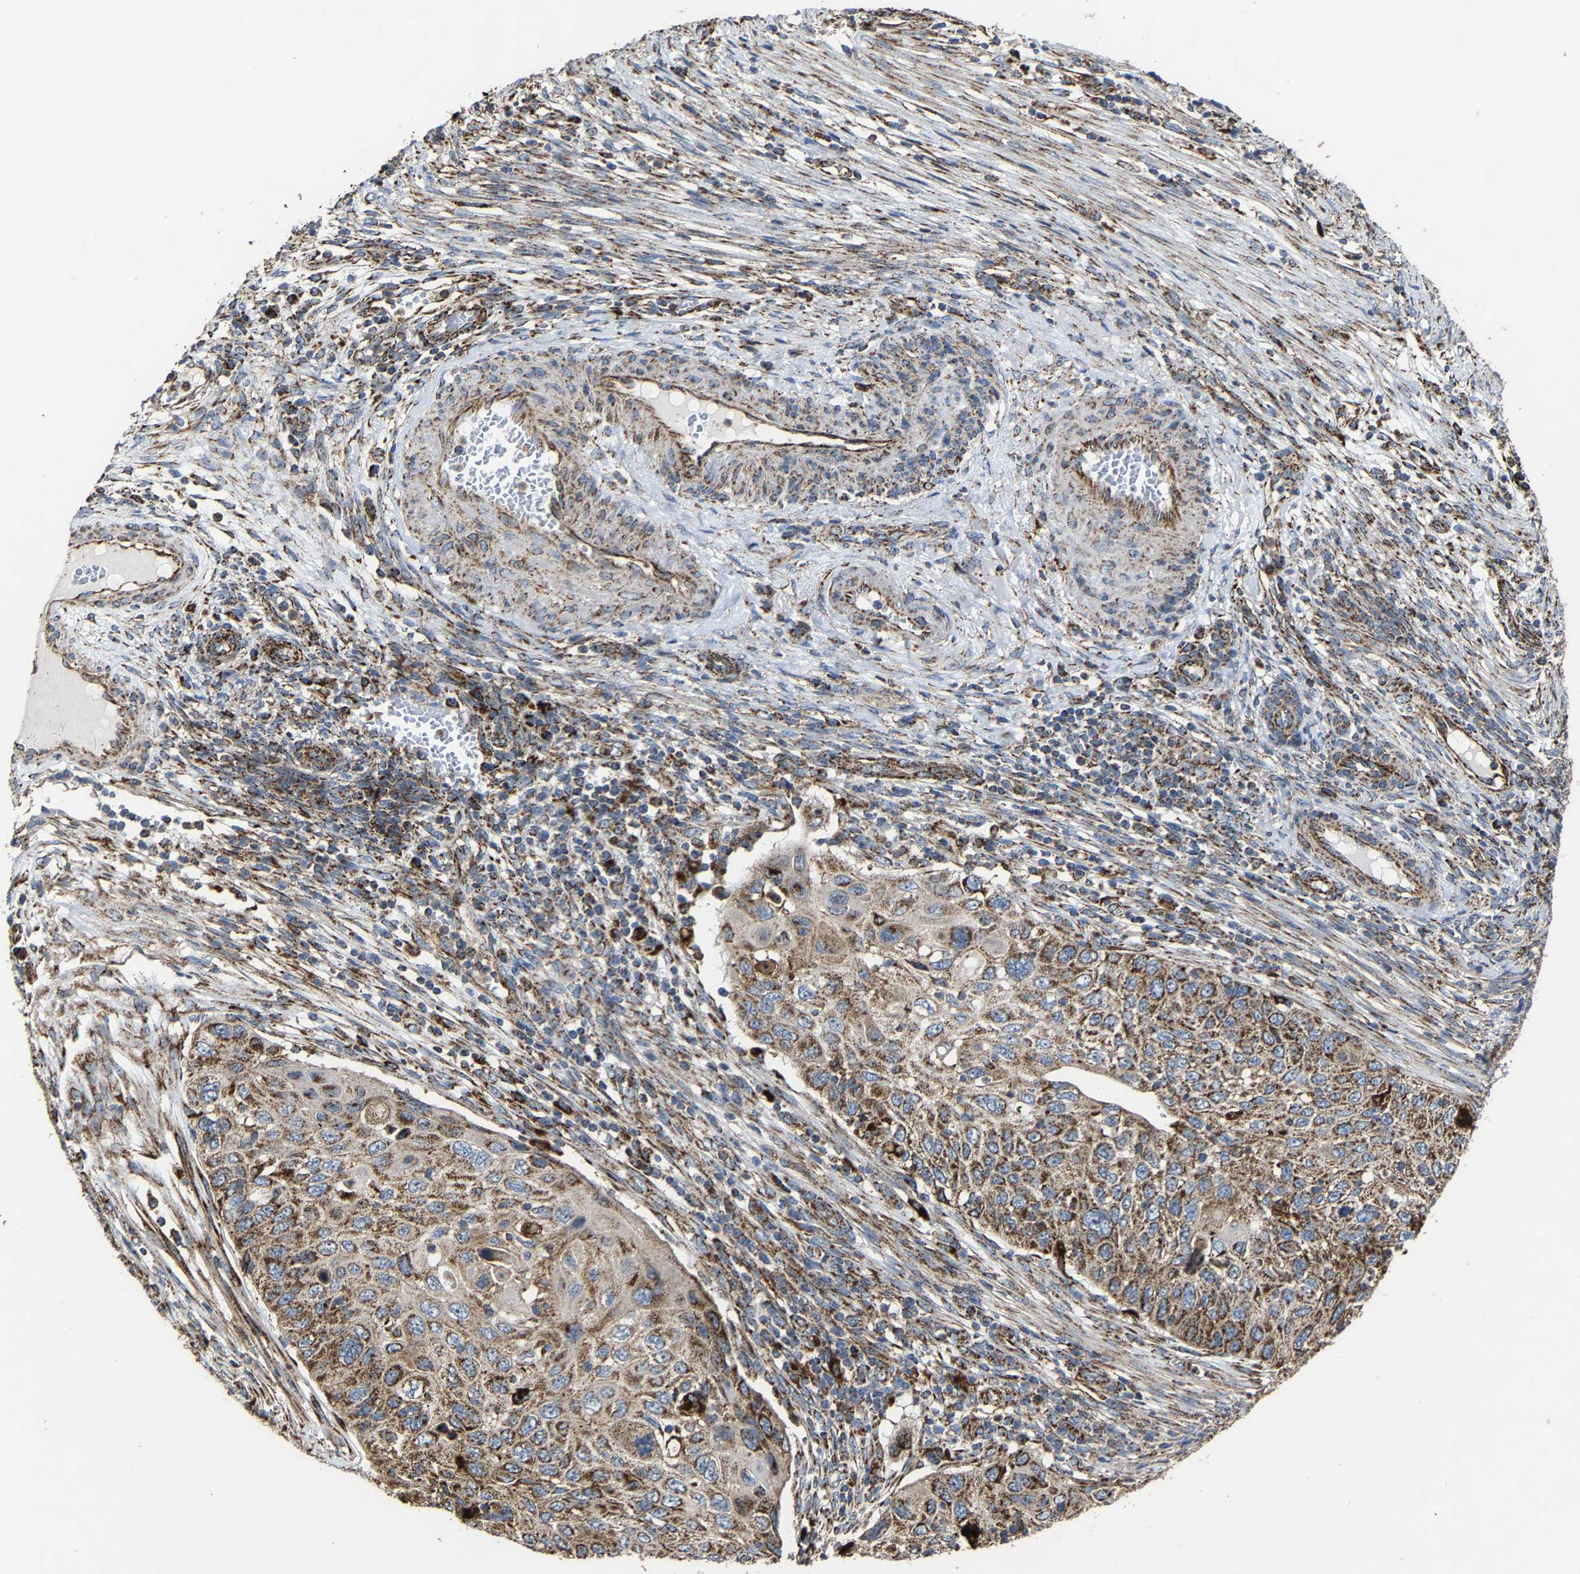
{"staining": {"intensity": "moderate", "quantity": ">75%", "location": "cytoplasmic/membranous"}, "tissue": "cervical cancer", "cell_type": "Tumor cells", "image_type": "cancer", "snomed": [{"axis": "morphology", "description": "Squamous cell carcinoma, NOS"}, {"axis": "topography", "description": "Cervix"}], "caption": "Brown immunohistochemical staining in human cervical cancer (squamous cell carcinoma) displays moderate cytoplasmic/membranous staining in about >75% of tumor cells. (DAB IHC, brown staining for protein, blue staining for nuclei).", "gene": "NDUFV3", "patient": {"sex": "female", "age": 70}}